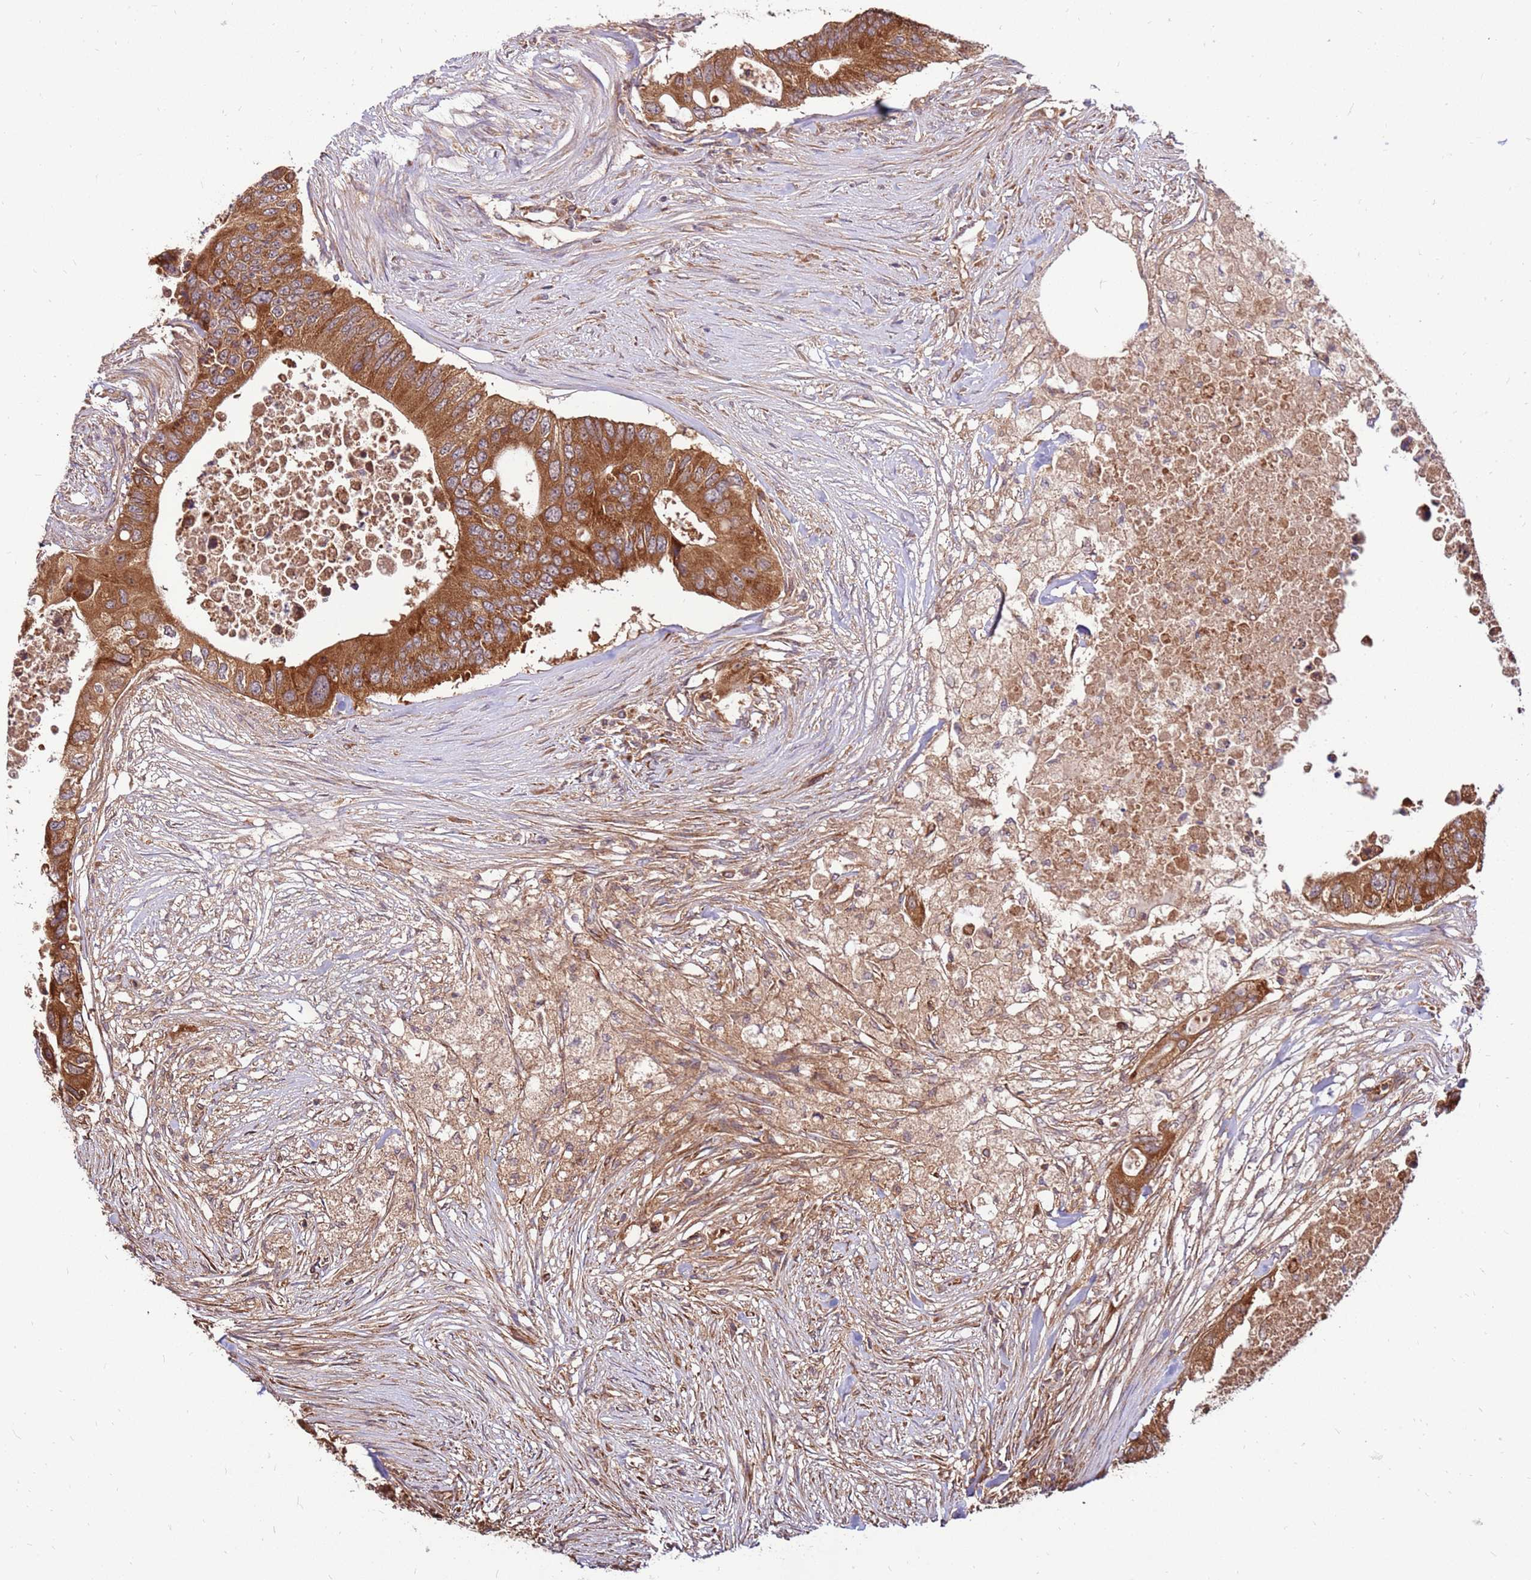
{"staining": {"intensity": "strong", "quantity": ">75%", "location": "cytoplasmic/membranous"}, "tissue": "colorectal cancer", "cell_type": "Tumor cells", "image_type": "cancer", "snomed": [{"axis": "morphology", "description": "Adenocarcinoma, NOS"}, {"axis": "topography", "description": "Colon"}], "caption": "Human colorectal adenocarcinoma stained with a protein marker displays strong staining in tumor cells.", "gene": "SLC44A5", "patient": {"sex": "male", "age": 71}}